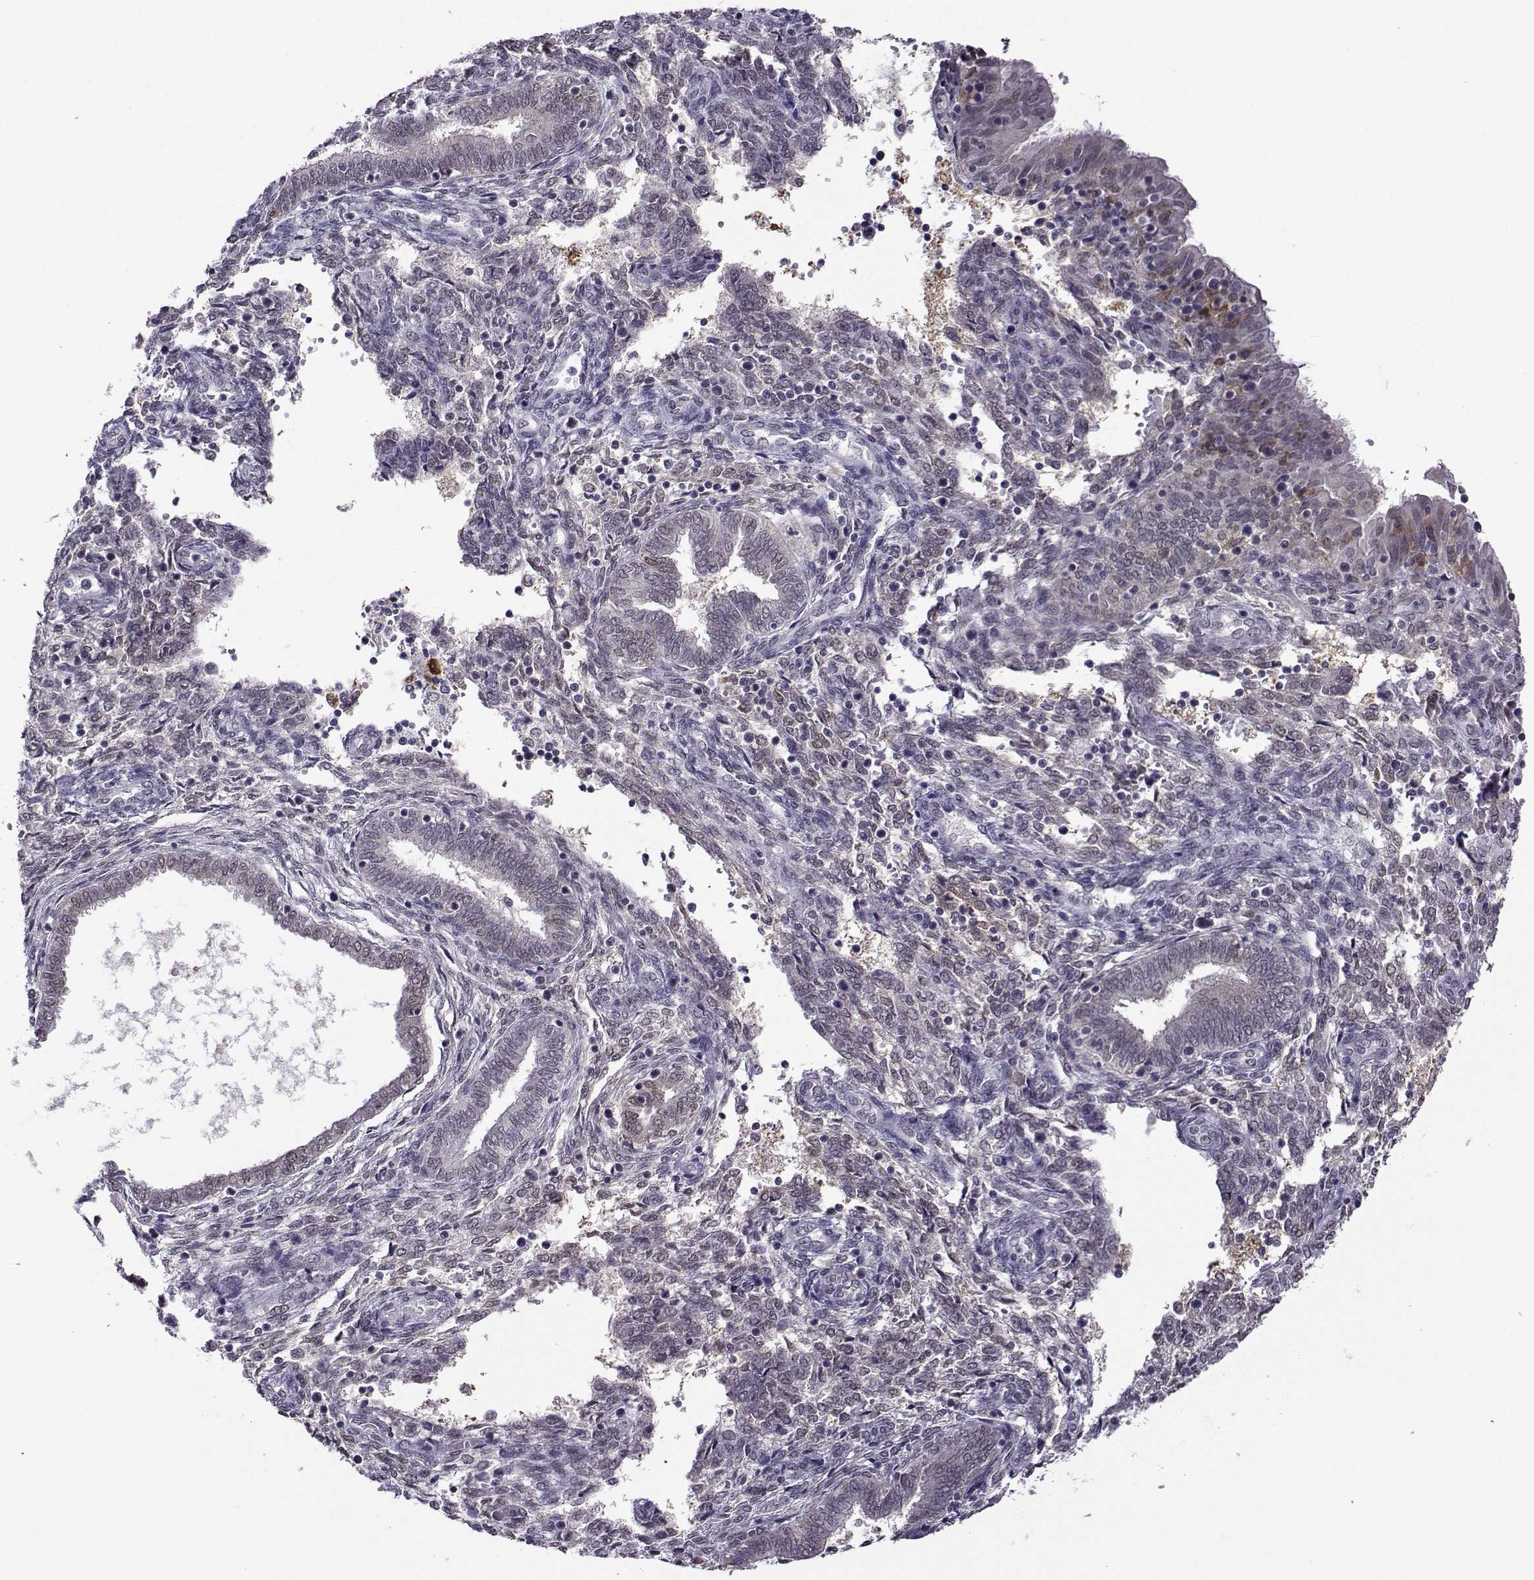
{"staining": {"intensity": "negative", "quantity": "none", "location": "none"}, "tissue": "endometrium", "cell_type": "Cells in endometrial stroma", "image_type": "normal", "snomed": [{"axis": "morphology", "description": "Normal tissue, NOS"}, {"axis": "topography", "description": "Endometrium"}], "caption": "DAB (3,3'-diaminobenzidine) immunohistochemical staining of normal human endometrium exhibits no significant positivity in cells in endometrial stroma.", "gene": "DDX20", "patient": {"sex": "female", "age": 42}}